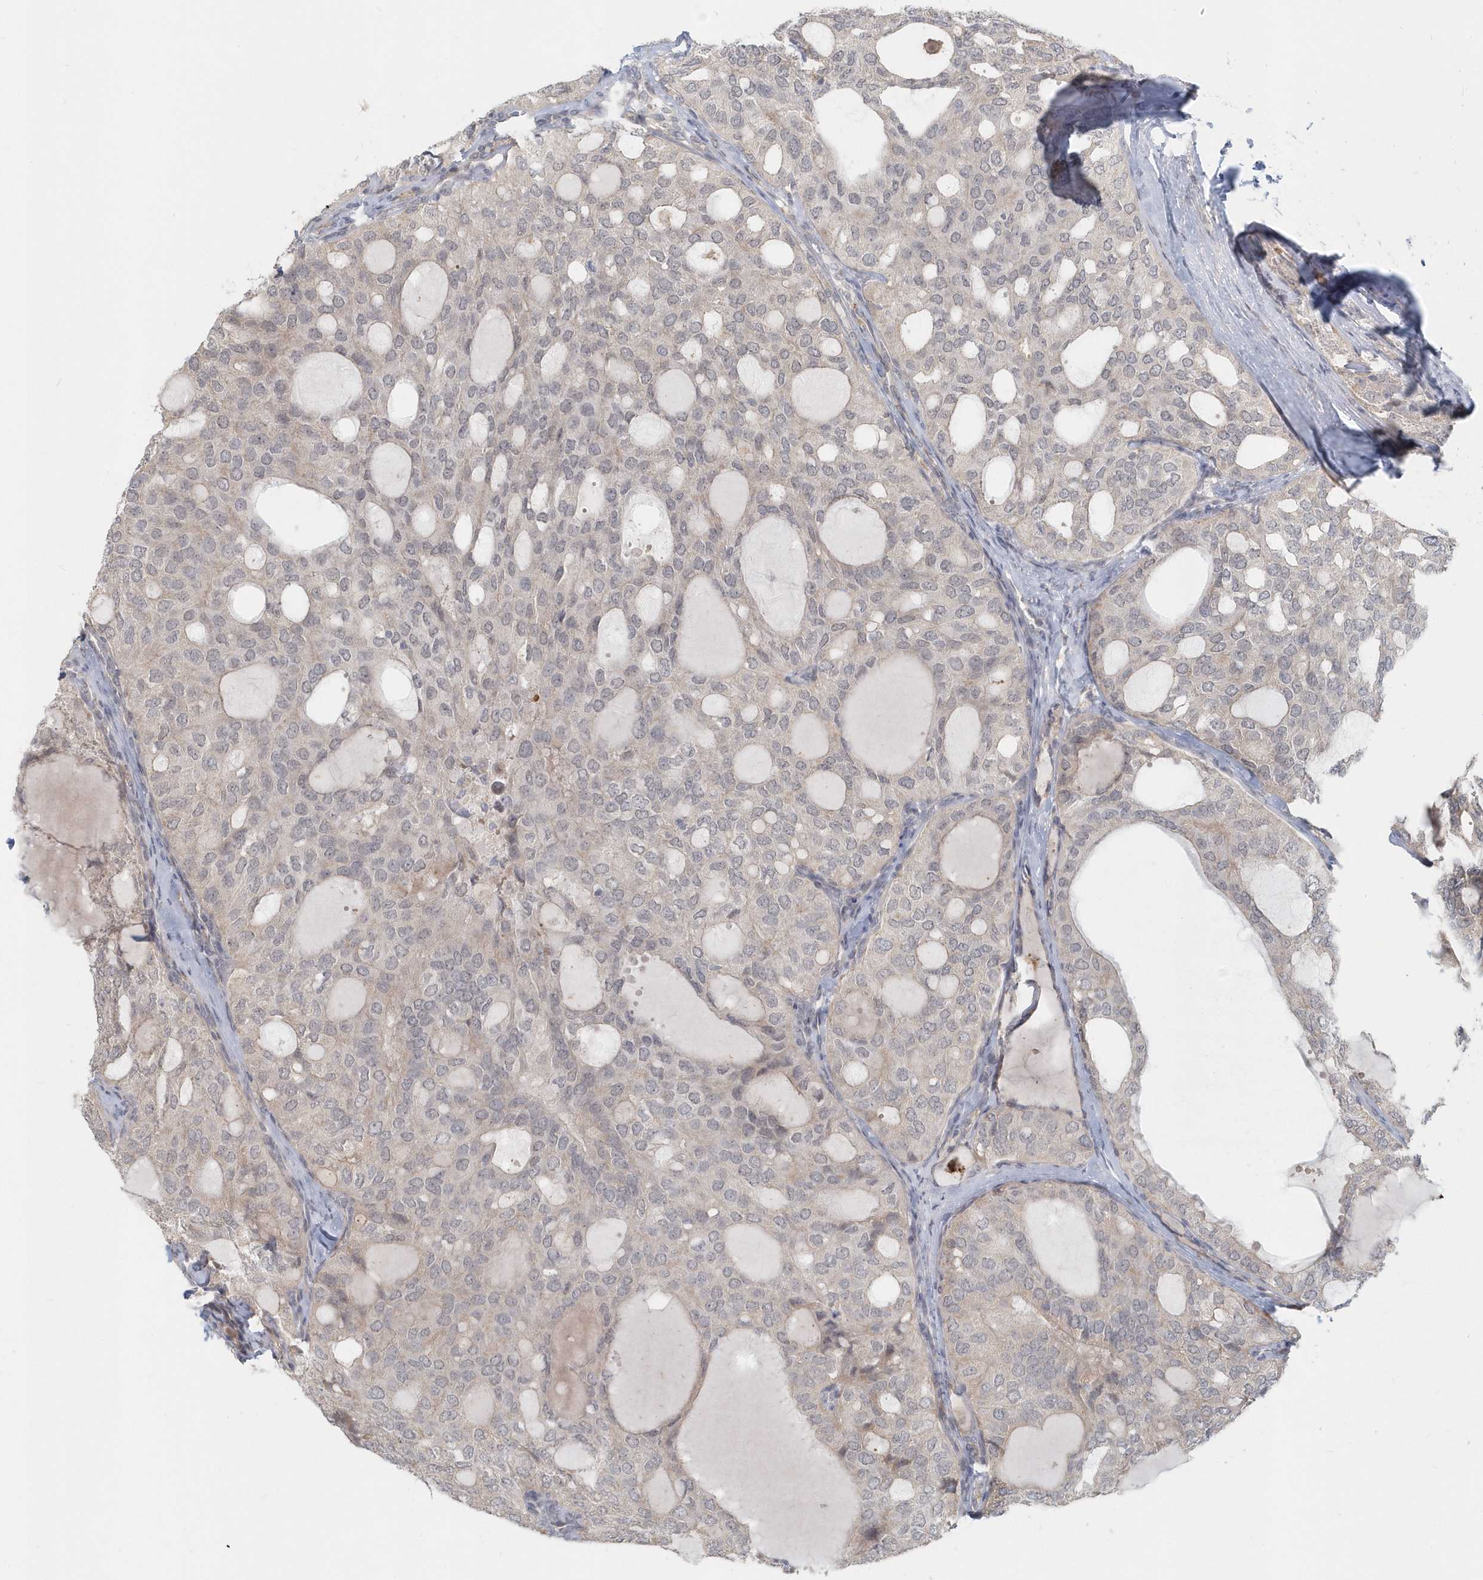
{"staining": {"intensity": "negative", "quantity": "none", "location": "none"}, "tissue": "thyroid cancer", "cell_type": "Tumor cells", "image_type": "cancer", "snomed": [{"axis": "morphology", "description": "Follicular adenoma carcinoma, NOS"}, {"axis": "topography", "description": "Thyroid gland"}], "caption": "Immunohistochemistry (IHC) histopathology image of thyroid cancer stained for a protein (brown), which displays no expression in tumor cells.", "gene": "NAPB", "patient": {"sex": "male", "age": 75}}